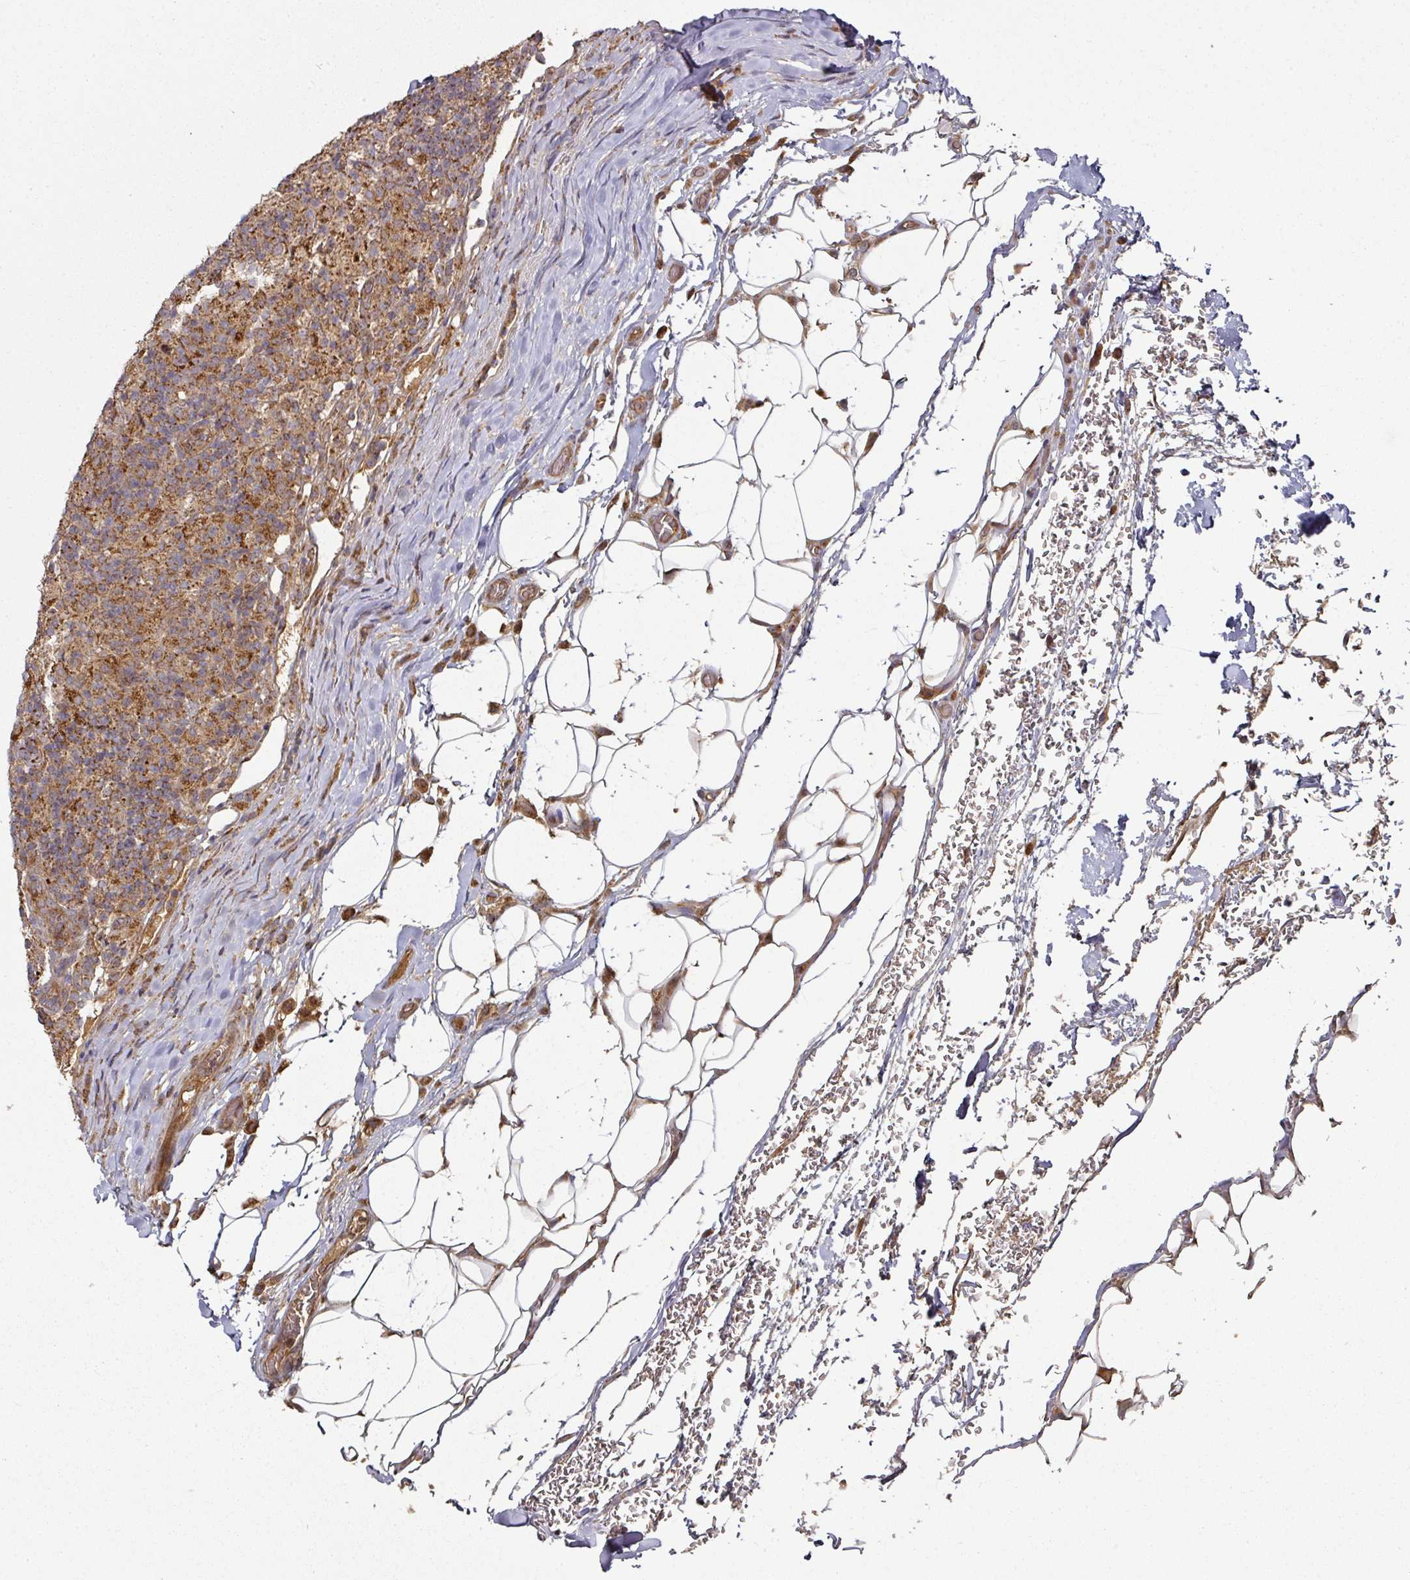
{"staining": {"intensity": "moderate", "quantity": ">75%", "location": "cytoplasmic/membranous"}, "tissue": "lymphoma", "cell_type": "Tumor cells", "image_type": "cancer", "snomed": [{"axis": "morphology", "description": "Hodgkin's disease, NOS"}, {"axis": "topography", "description": "Lymph node"}], "caption": "IHC staining of Hodgkin's disease, which shows medium levels of moderate cytoplasmic/membranous positivity in about >75% of tumor cells indicating moderate cytoplasmic/membranous protein positivity. The staining was performed using DAB (brown) for protein detection and nuclei were counterstained in hematoxylin (blue).", "gene": "DNAJC7", "patient": {"sex": "male", "age": 70}}